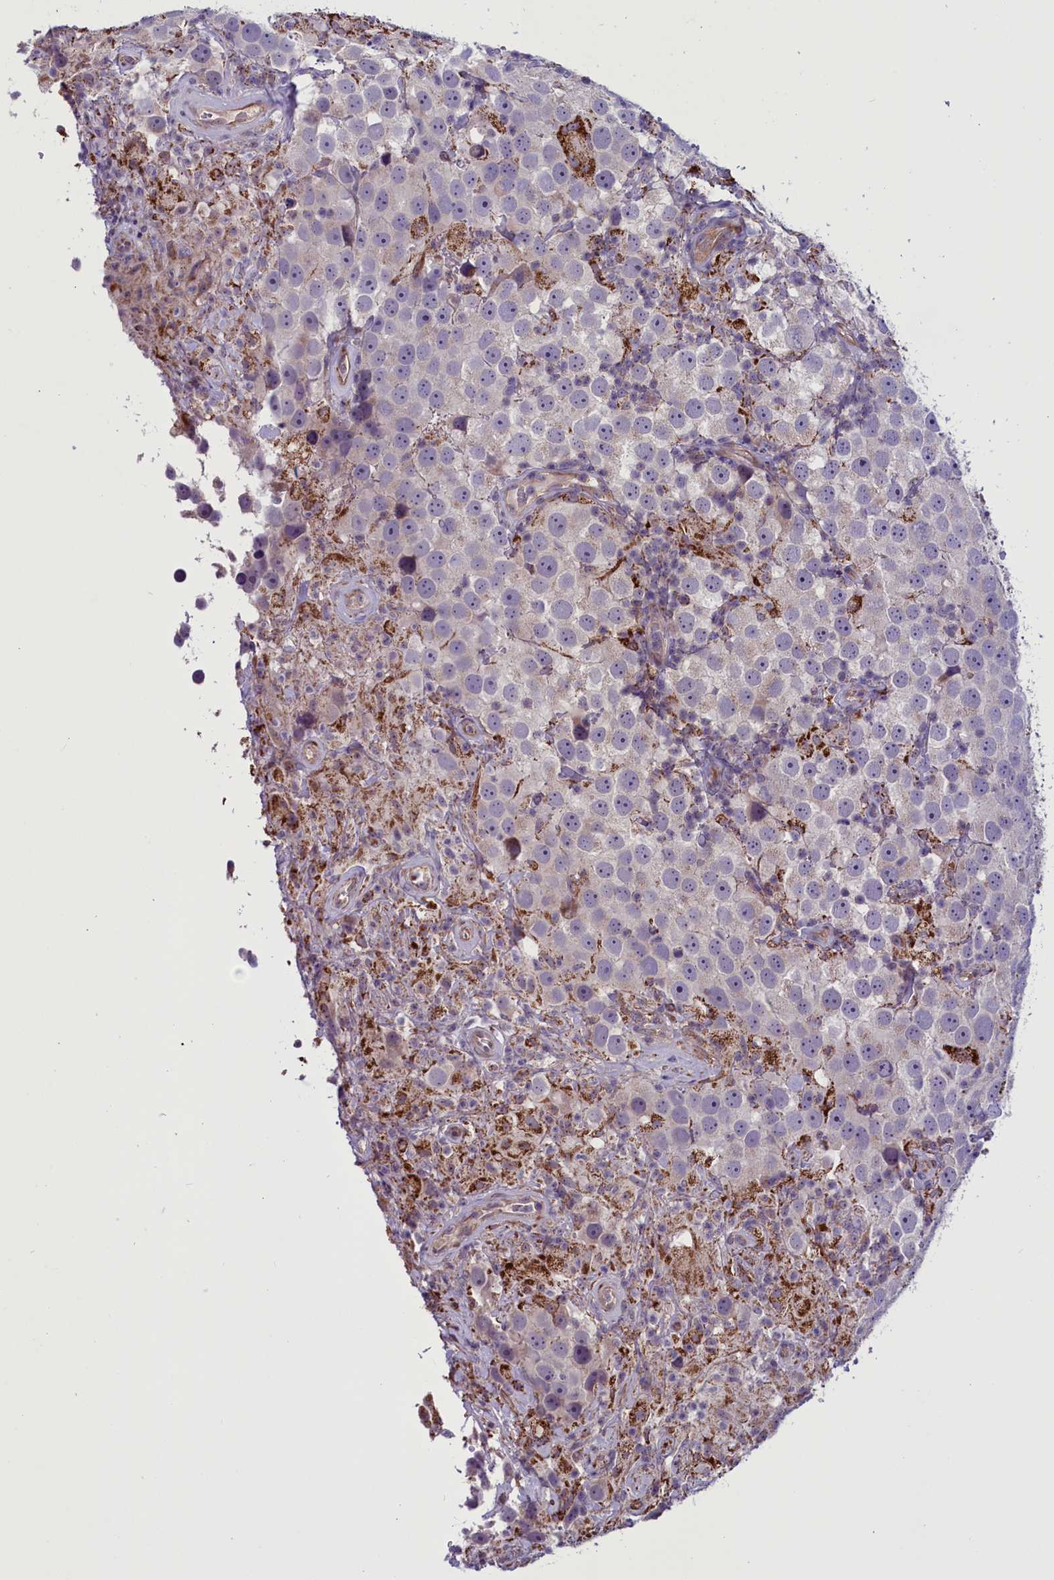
{"staining": {"intensity": "negative", "quantity": "none", "location": "none"}, "tissue": "testis cancer", "cell_type": "Tumor cells", "image_type": "cancer", "snomed": [{"axis": "morphology", "description": "Seminoma, NOS"}, {"axis": "topography", "description": "Testis"}], "caption": "High magnification brightfield microscopy of seminoma (testis) stained with DAB (brown) and counterstained with hematoxylin (blue): tumor cells show no significant staining.", "gene": "MIEF2", "patient": {"sex": "male", "age": 49}}